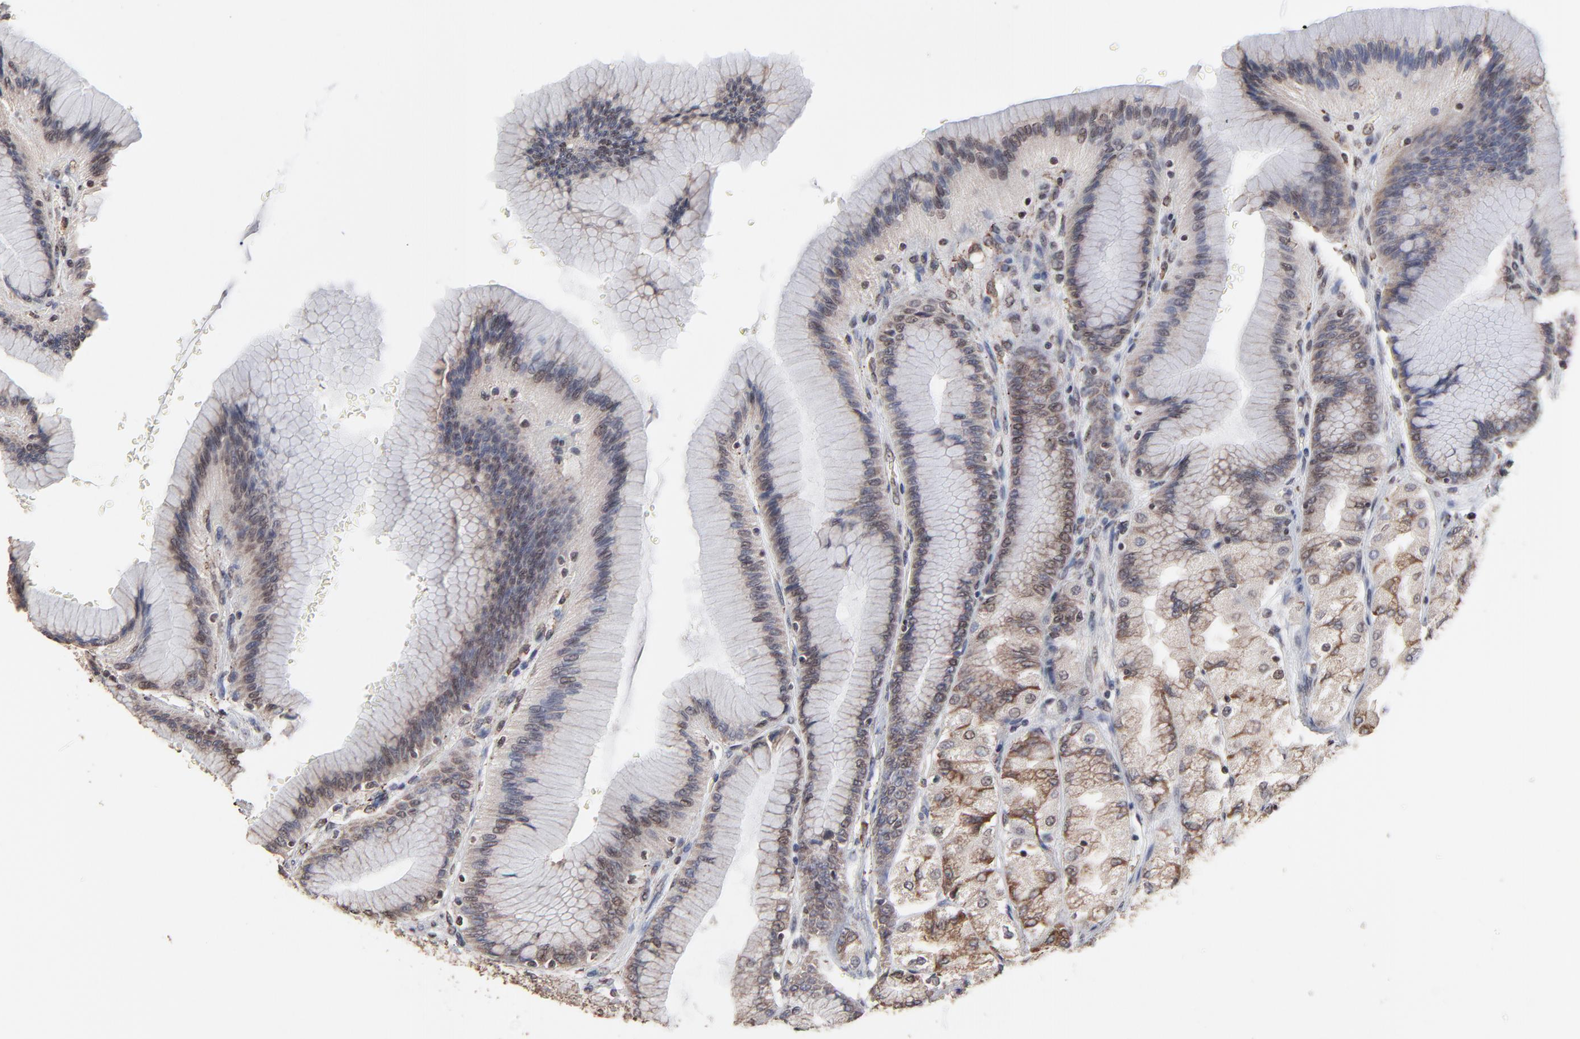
{"staining": {"intensity": "moderate", "quantity": ">75%", "location": "cytoplasmic/membranous"}, "tissue": "stomach", "cell_type": "Glandular cells", "image_type": "normal", "snomed": [{"axis": "morphology", "description": "Normal tissue, NOS"}, {"axis": "morphology", "description": "Adenocarcinoma, NOS"}, {"axis": "topography", "description": "Stomach"}, {"axis": "topography", "description": "Stomach, lower"}], "caption": "Stomach stained for a protein (brown) displays moderate cytoplasmic/membranous positive positivity in approximately >75% of glandular cells.", "gene": "CHM", "patient": {"sex": "female", "age": 65}}